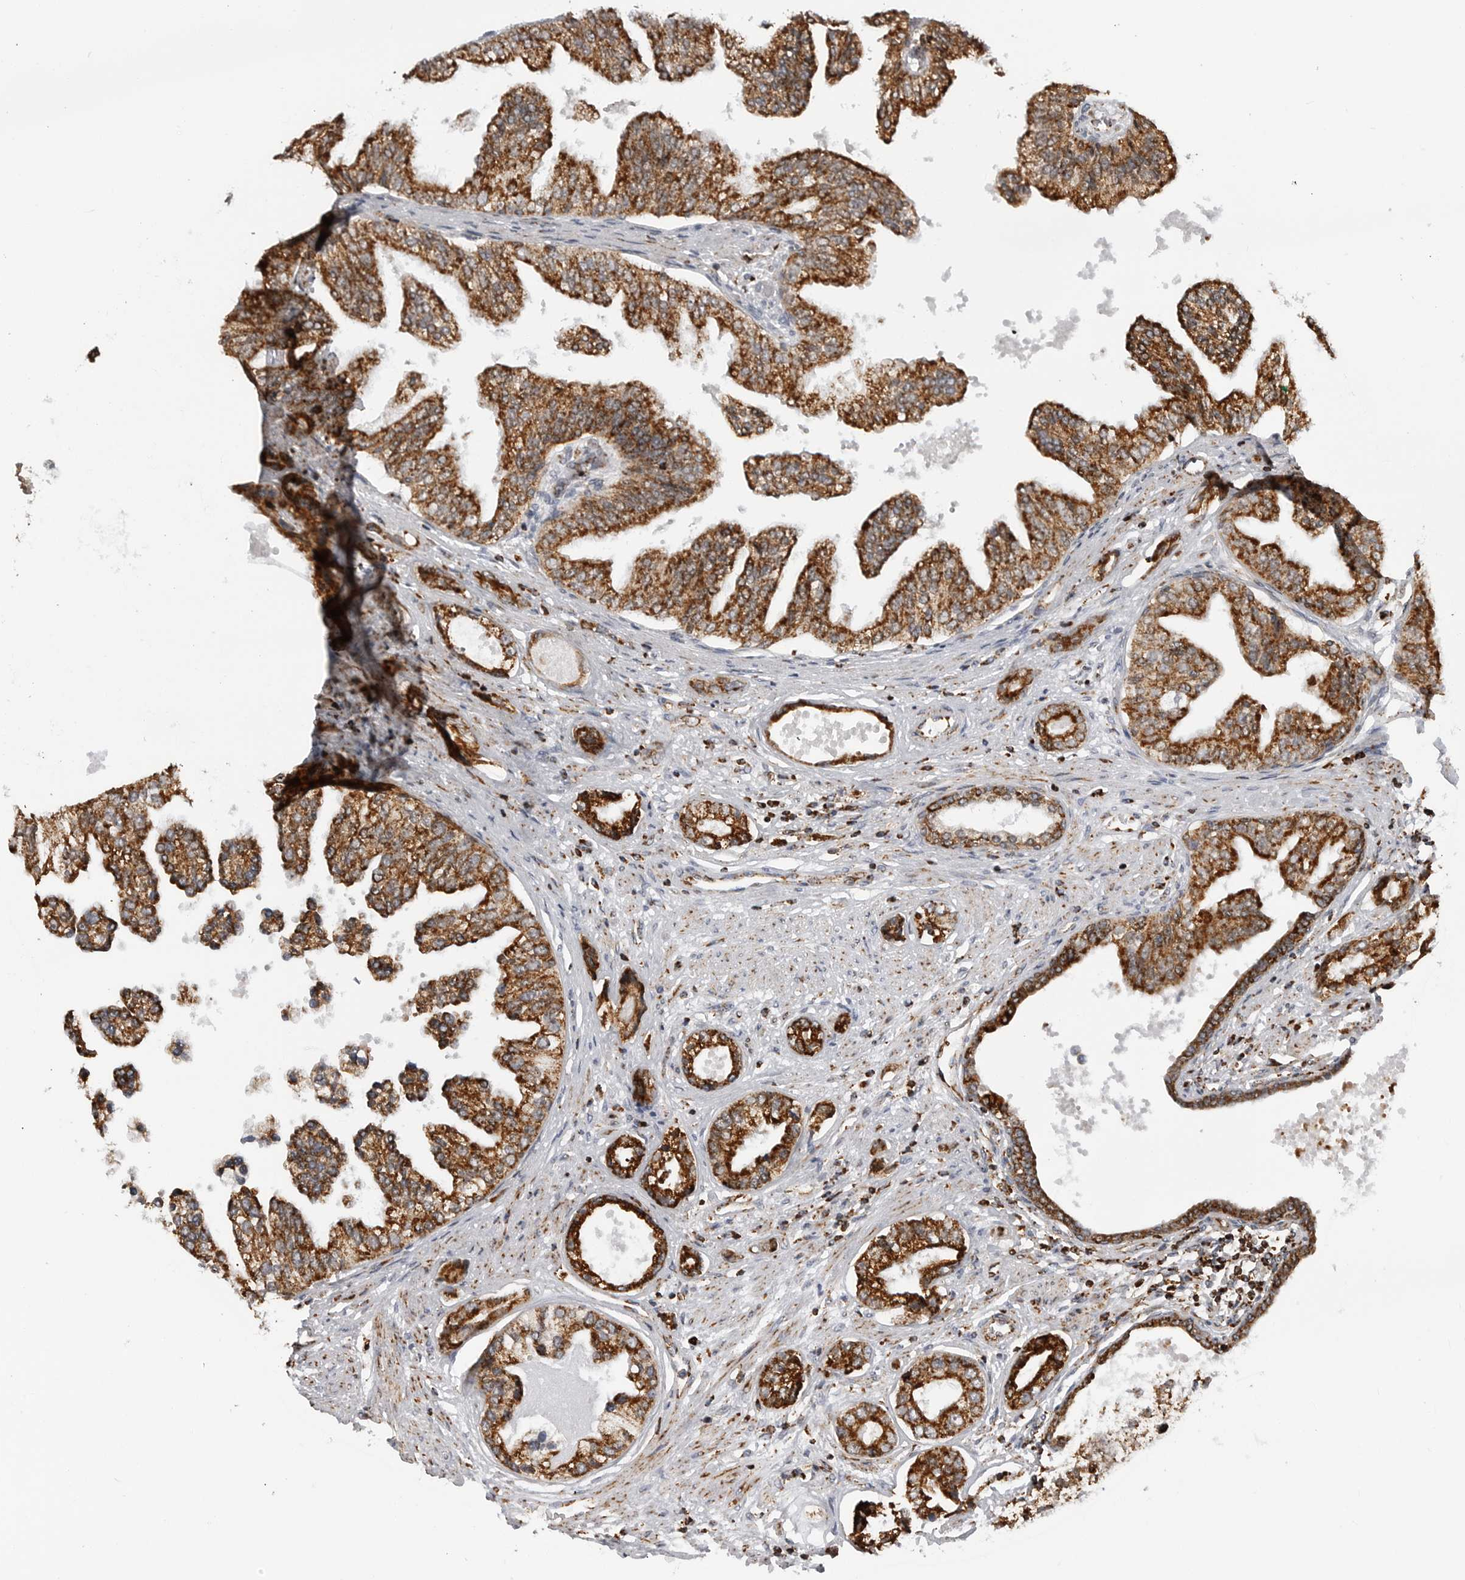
{"staining": {"intensity": "strong", "quantity": ">75%", "location": "cytoplasmic/membranous"}, "tissue": "prostate cancer", "cell_type": "Tumor cells", "image_type": "cancer", "snomed": [{"axis": "morphology", "description": "Adenocarcinoma, High grade"}, {"axis": "topography", "description": "Prostate"}], "caption": "High-magnification brightfield microscopy of prostate cancer stained with DAB (3,3'-diaminobenzidine) (brown) and counterstained with hematoxylin (blue). tumor cells exhibit strong cytoplasmic/membranous expression is identified in approximately>75% of cells.", "gene": "COX5A", "patient": {"sex": "male", "age": 61}}